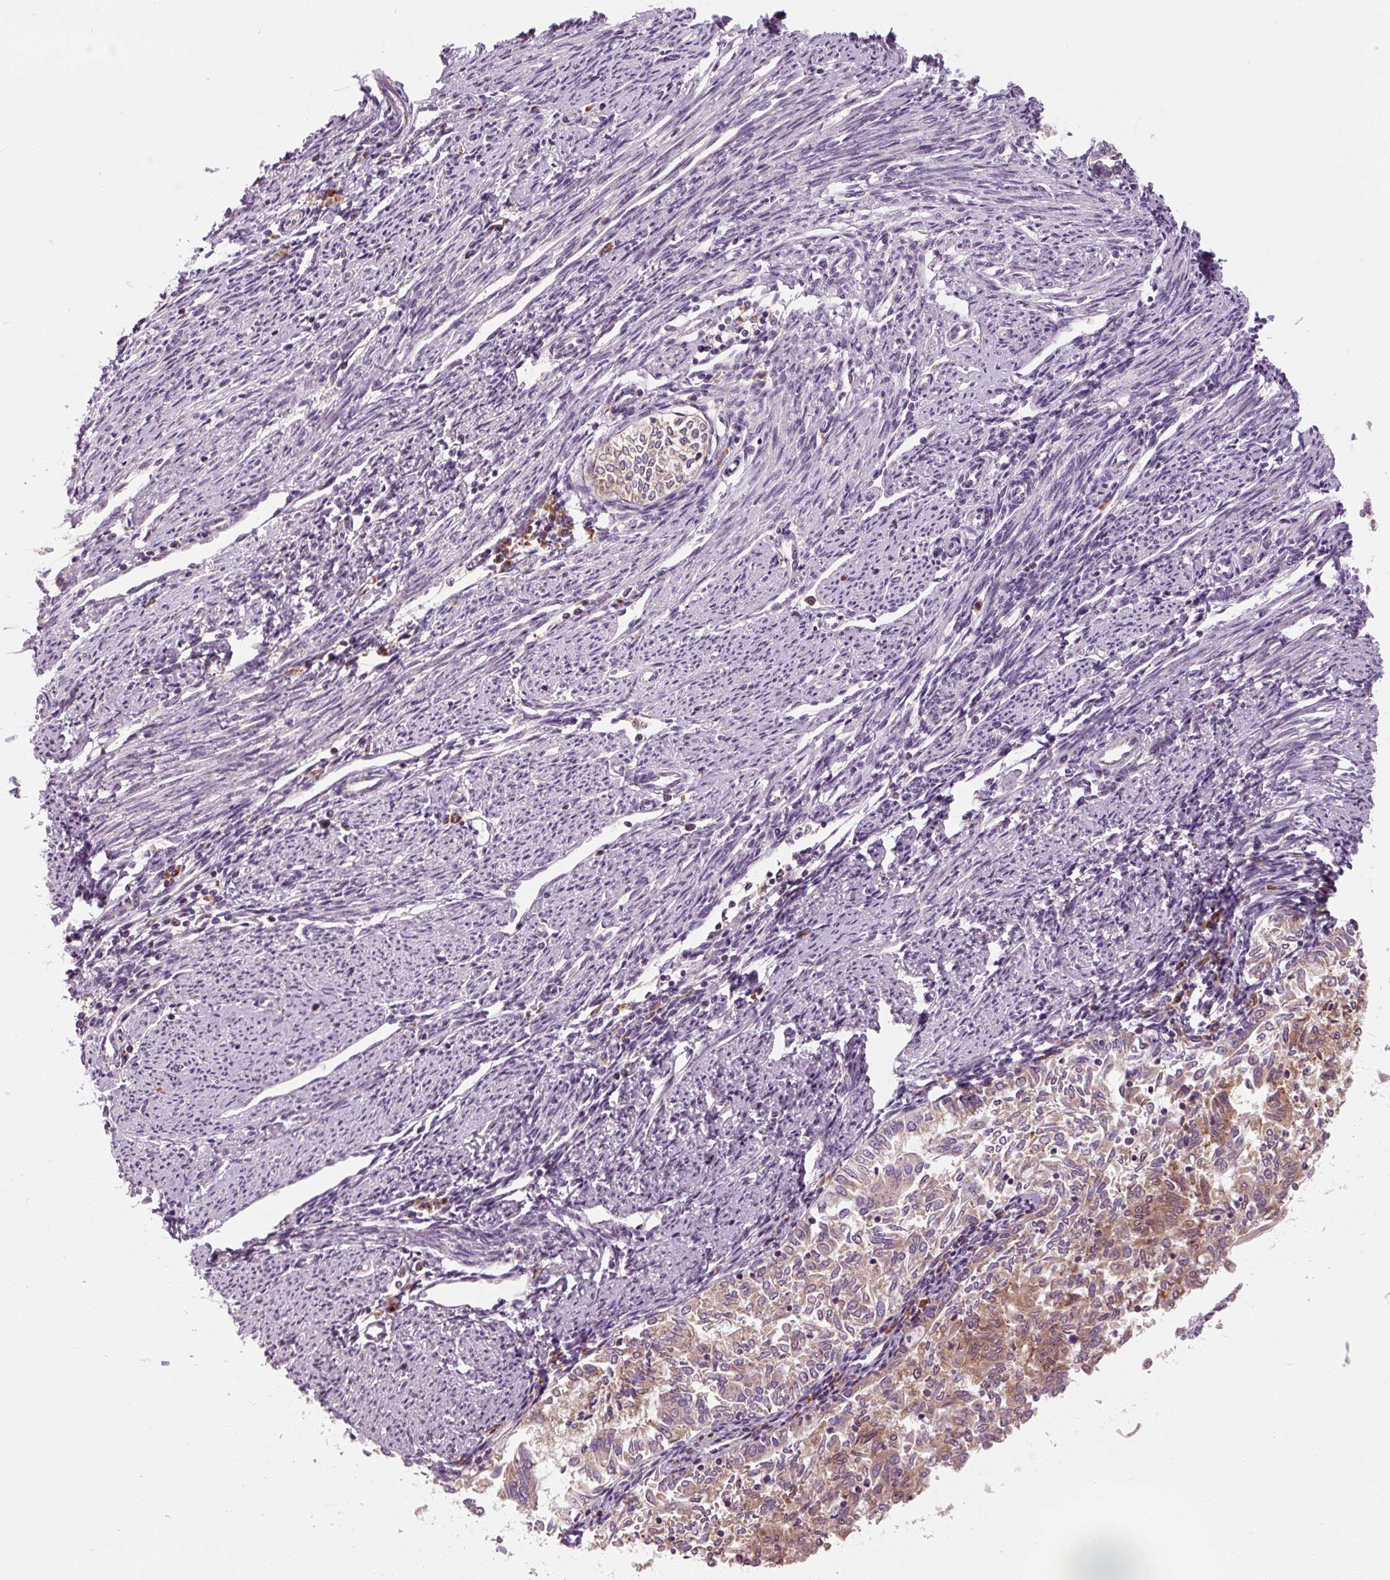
{"staining": {"intensity": "moderate", "quantity": ">75%", "location": "cytoplasmic/membranous"}, "tissue": "endometrial cancer", "cell_type": "Tumor cells", "image_type": "cancer", "snomed": [{"axis": "morphology", "description": "Adenocarcinoma, NOS"}, {"axis": "topography", "description": "Endometrium"}], "caption": "This is a photomicrograph of immunohistochemistry staining of adenocarcinoma (endometrial), which shows moderate positivity in the cytoplasmic/membranous of tumor cells.", "gene": "PRSS48", "patient": {"sex": "female", "age": 79}}